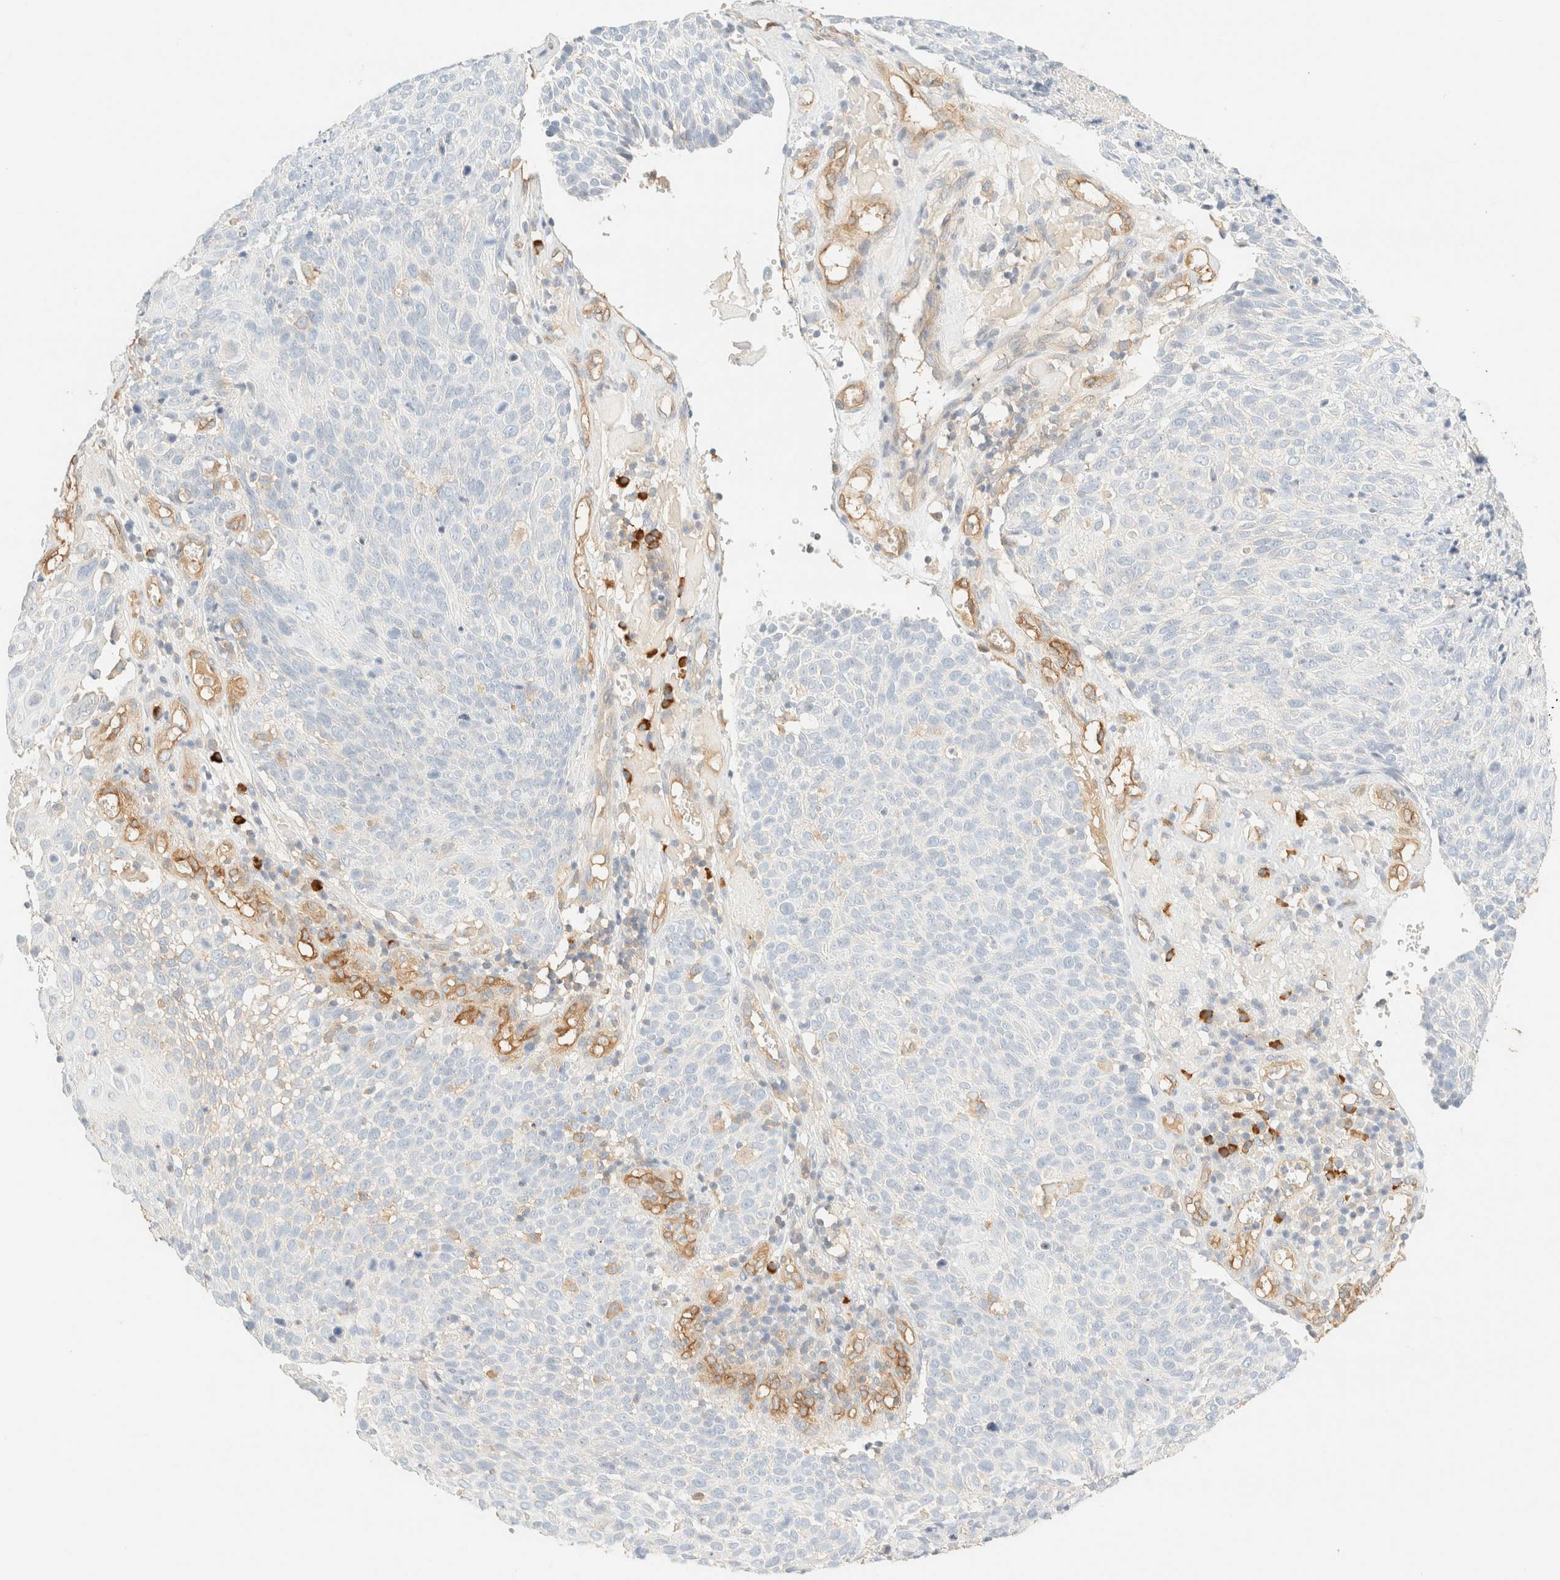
{"staining": {"intensity": "negative", "quantity": "none", "location": "none"}, "tissue": "cervical cancer", "cell_type": "Tumor cells", "image_type": "cancer", "snomed": [{"axis": "morphology", "description": "Squamous cell carcinoma, NOS"}, {"axis": "topography", "description": "Cervix"}], "caption": "The micrograph demonstrates no significant expression in tumor cells of squamous cell carcinoma (cervical).", "gene": "FHOD1", "patient": {"sex": "female", "age": 74}}